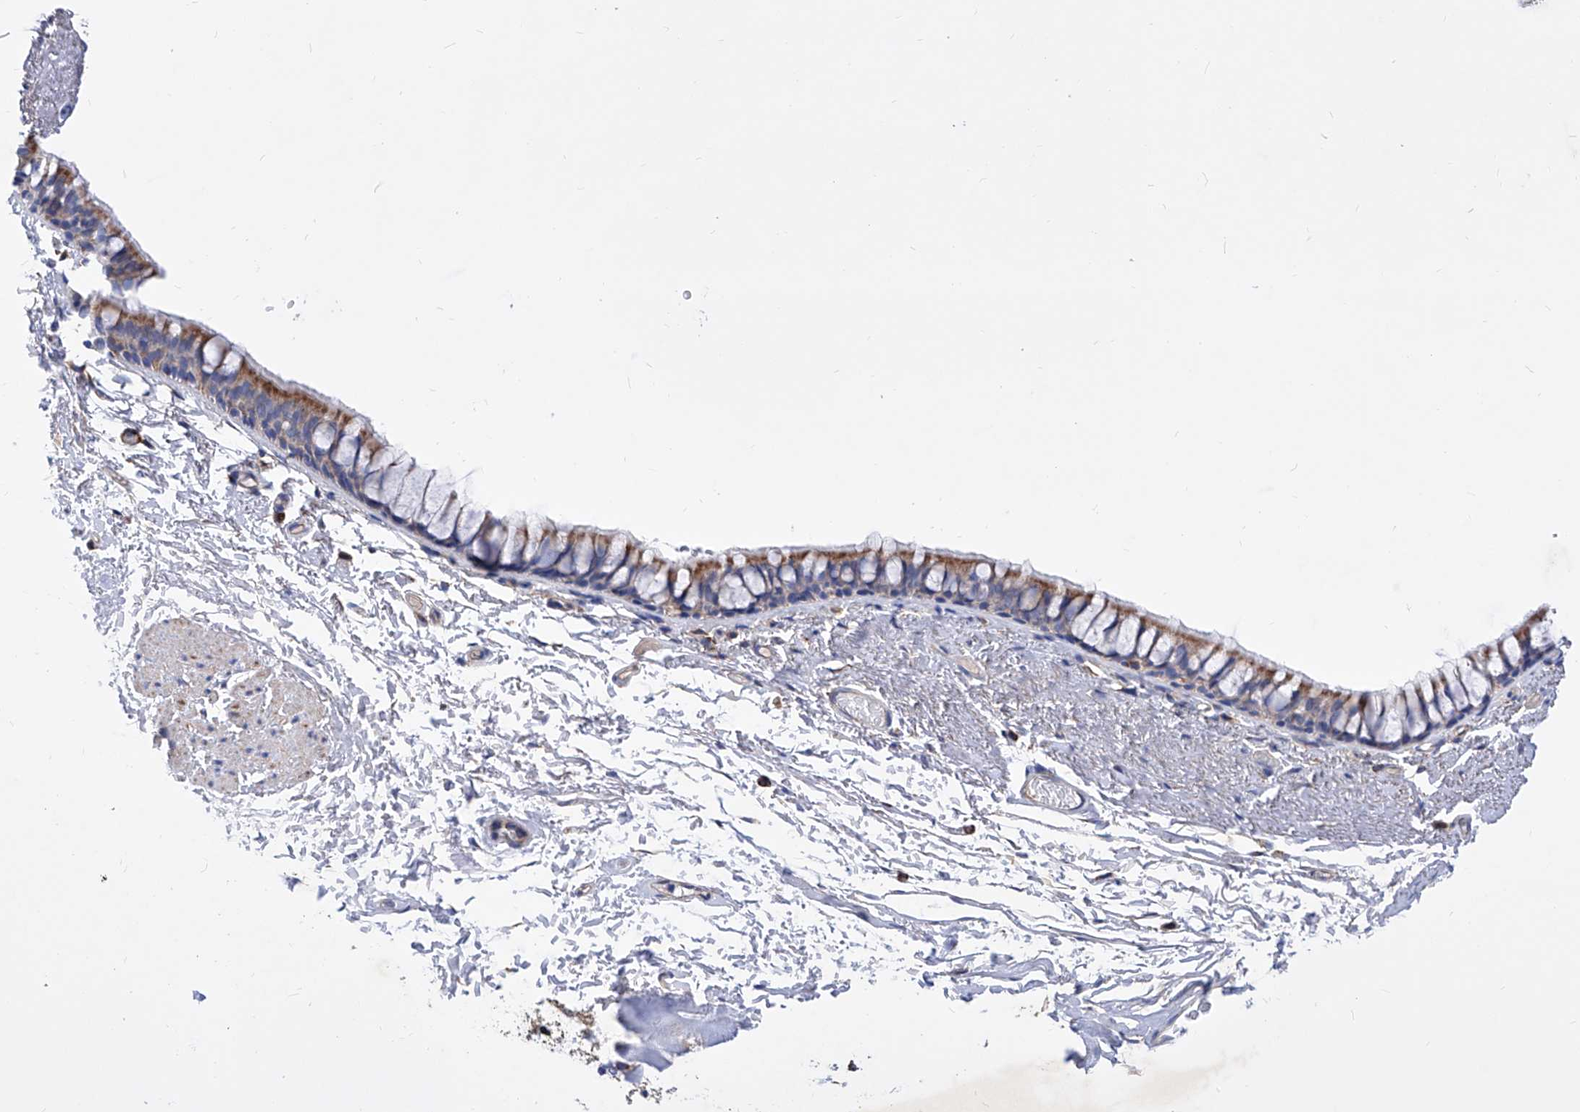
{"staining": {"intensity": "moderate", "quantity": ">75%", "location": "cytoplasmic/membranous"}, "tissue": "bronchus", "cell_type": "Respiratory epithelial cells", "image_type": "normal", "snomed": [{"axis": "morphology", "description": "Normal tissue, NOS"}, {"axis": "topography", "description": "Cartilage tissue"}, {"axis": "topography", "description": "Bronchus"}], "caption": "Immunohistochemistry (IHC) (DAB) staining of benign bronchus shows moderate cytoplasmic/membranous protein positivity in approximately >75% of respiratory epithelial cells.", "gene": "HRNR", "patient": {"sex": "female", "age": 73}}